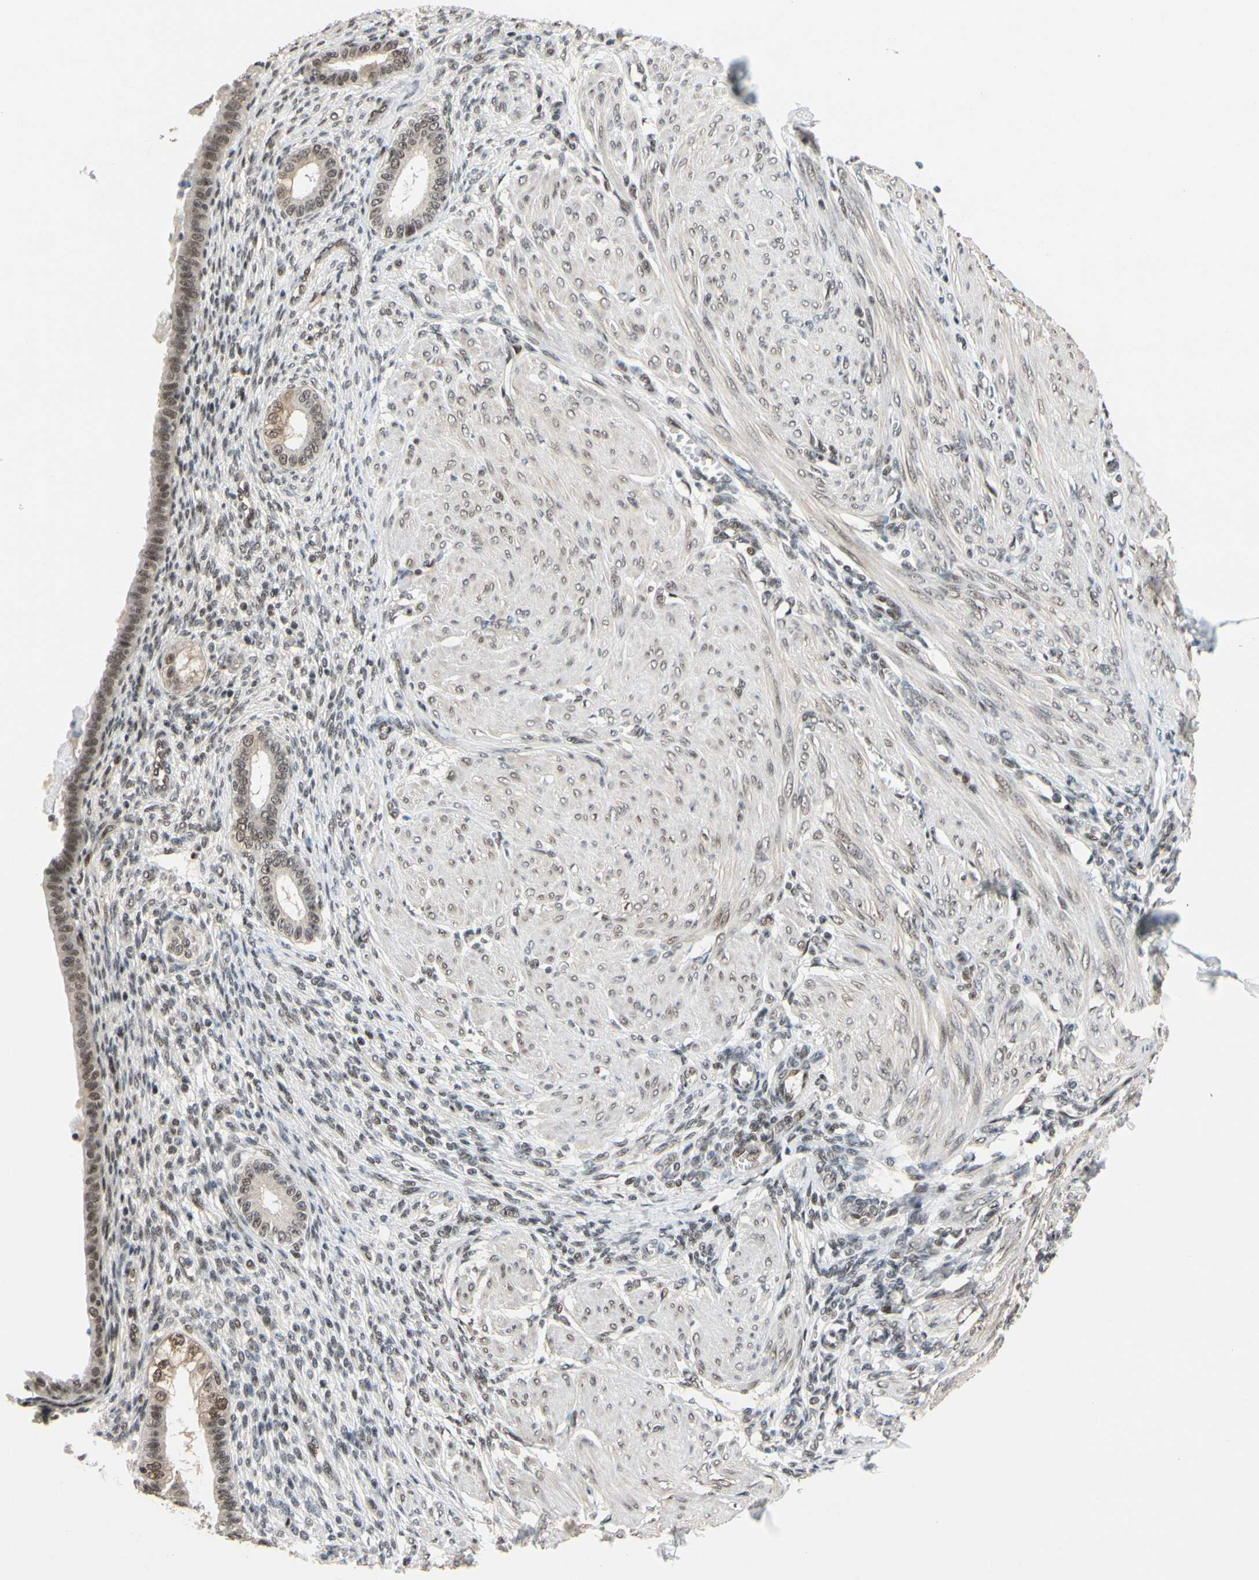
{"staining": {"intensity": "weak", "quantity": "25%-75%", "location": "nuclear"}, "tissue": "endometrium", "cell_type": "Cells in endometrial stroma", "image_type": "normal", "snomed": [{"axis": "morphology", "description": "Normal tissue, NOS"}, {"axis": "topography", "description": "Endometrium"}], "caption": "Immunohistochemistry (IHC) histopathology image of normal endometrium: endometrium stained using IHC reveals low levels of weak protein expression localized specifically in the nuclear of cells in endometrial stroma, appearing as a nuclear brown color.", "gene": "TAF4", "patient": {"sex": "female", "age": 72}}